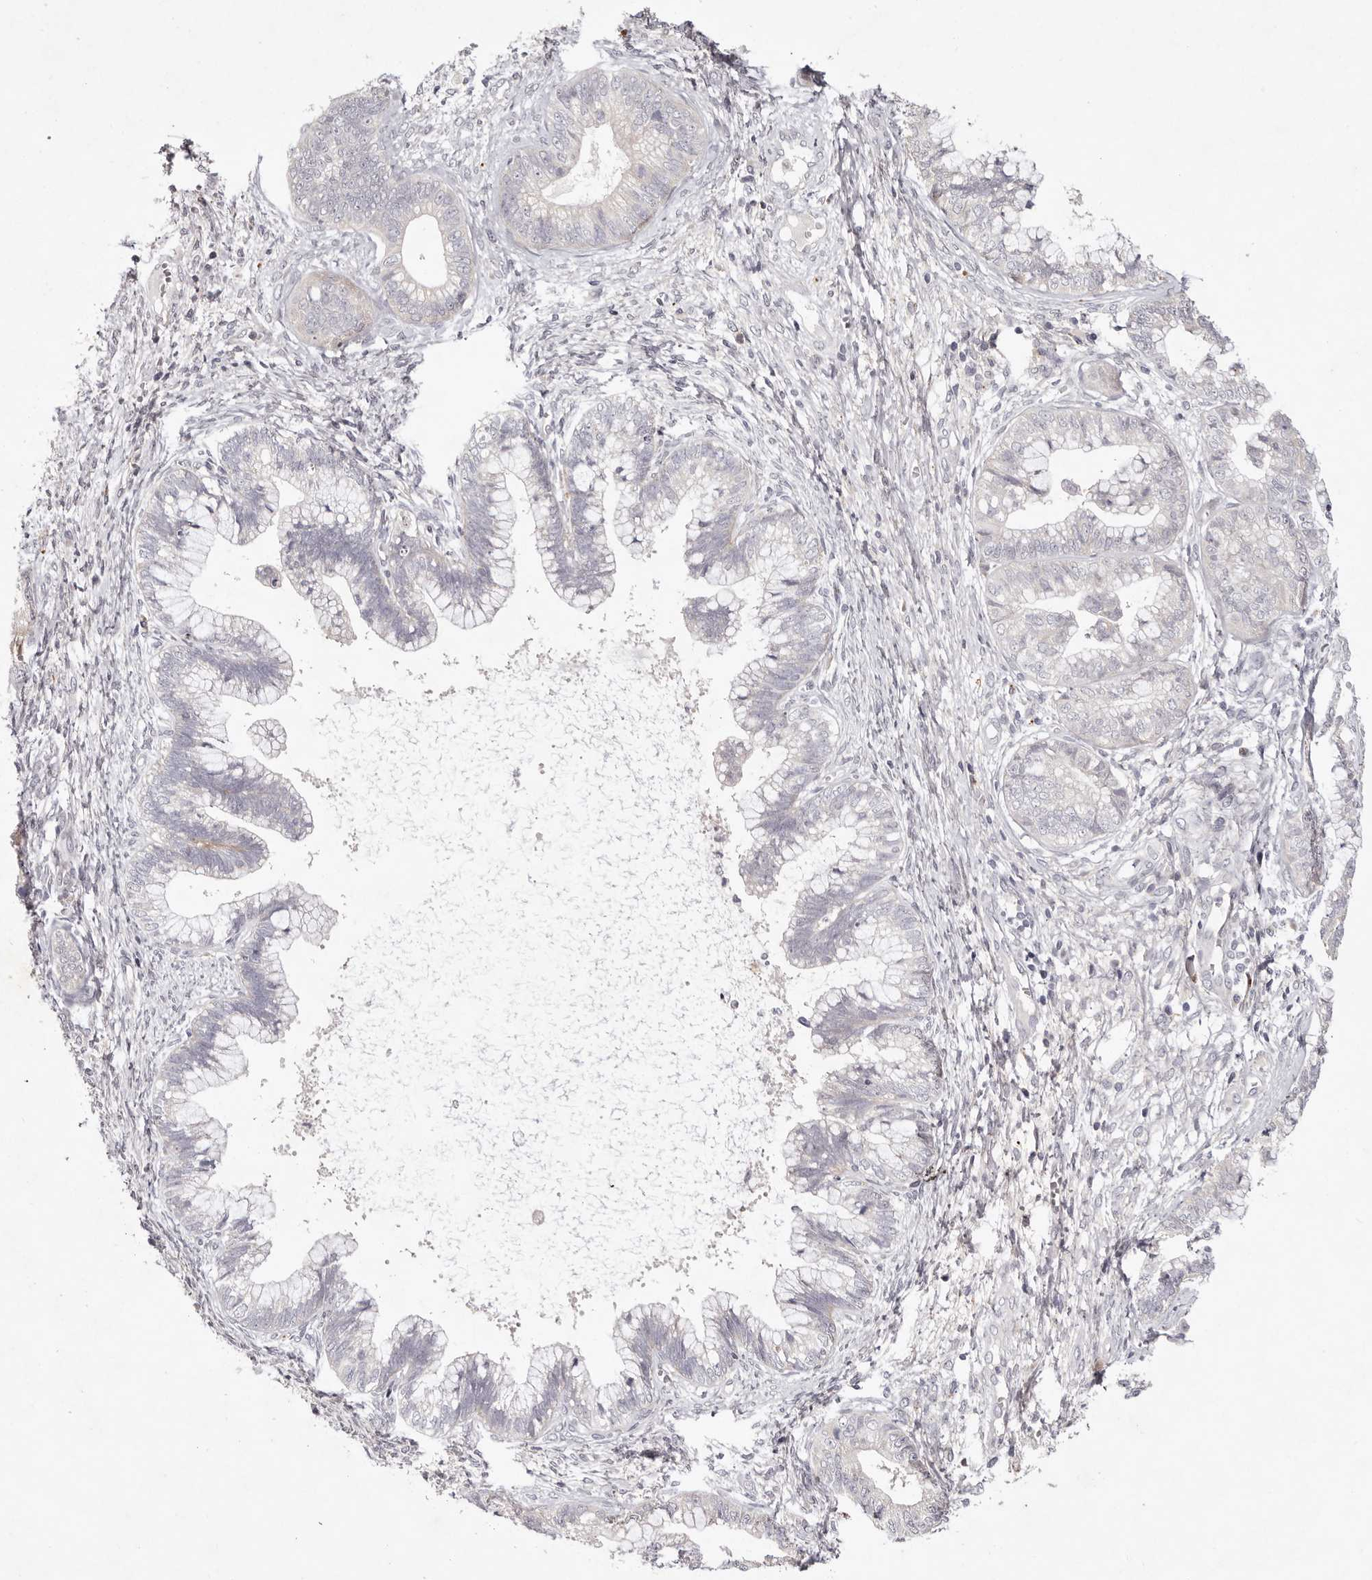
{"staining": {"intensity": "negative", "quantity": "none", "location": "none"}, "tissue": "cervical cancer", "cell_type": "Tumor cells", "image_type": "cancer", "snomed": [{"axis": "morphology", "description": "Adenocarcinoma, NOS"}, {"axis": "topography", "description": "Cervix"}], "caption": "The image exhibits no staining of tumor cells in cervical cancer. The staining was performed using DAB to visualize the protein expression in brown, while the nuclei were stained in blue with hematoxylin (Magnification: 20x).", "gene": "GARNL3", "patient": {"sex": "female", "age": 44}}